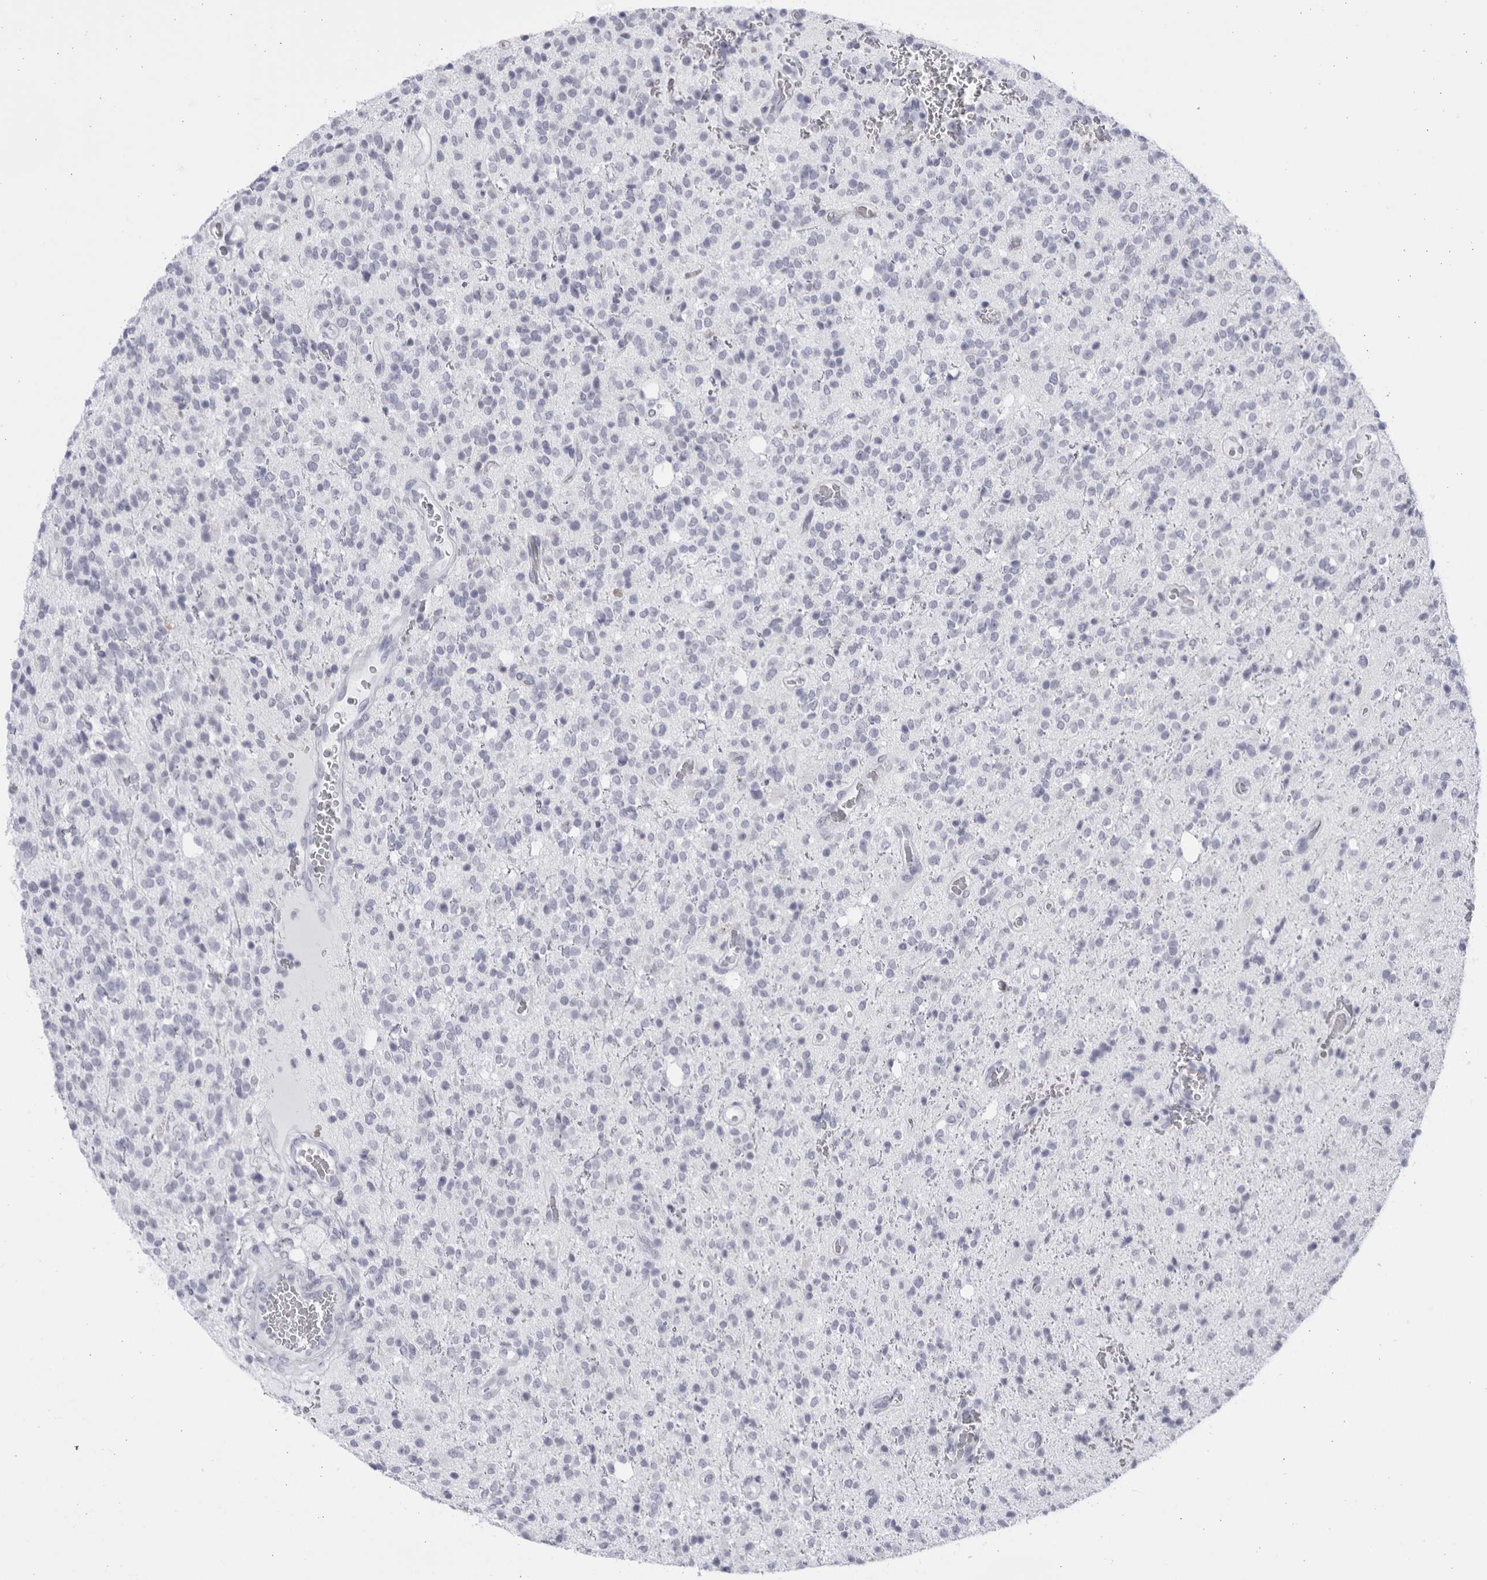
{"staining": {"intensity": "negative", "quantity": "none", "location": "none"}, "tissue": "glioma", "cell_type": "Tumor cells", "image_type": "cancer", "snomed": [{"axis": "morphology", "description": "Glioma, malignant, High grade"}, {"axis": "topography", "description": "Brain"}], "caption": "Glioma was stained to show a protein in brown. There is no significant expression in tumor cells.", "gene": "CCDC181", "patient": {"sex": "male", "age": 34}}